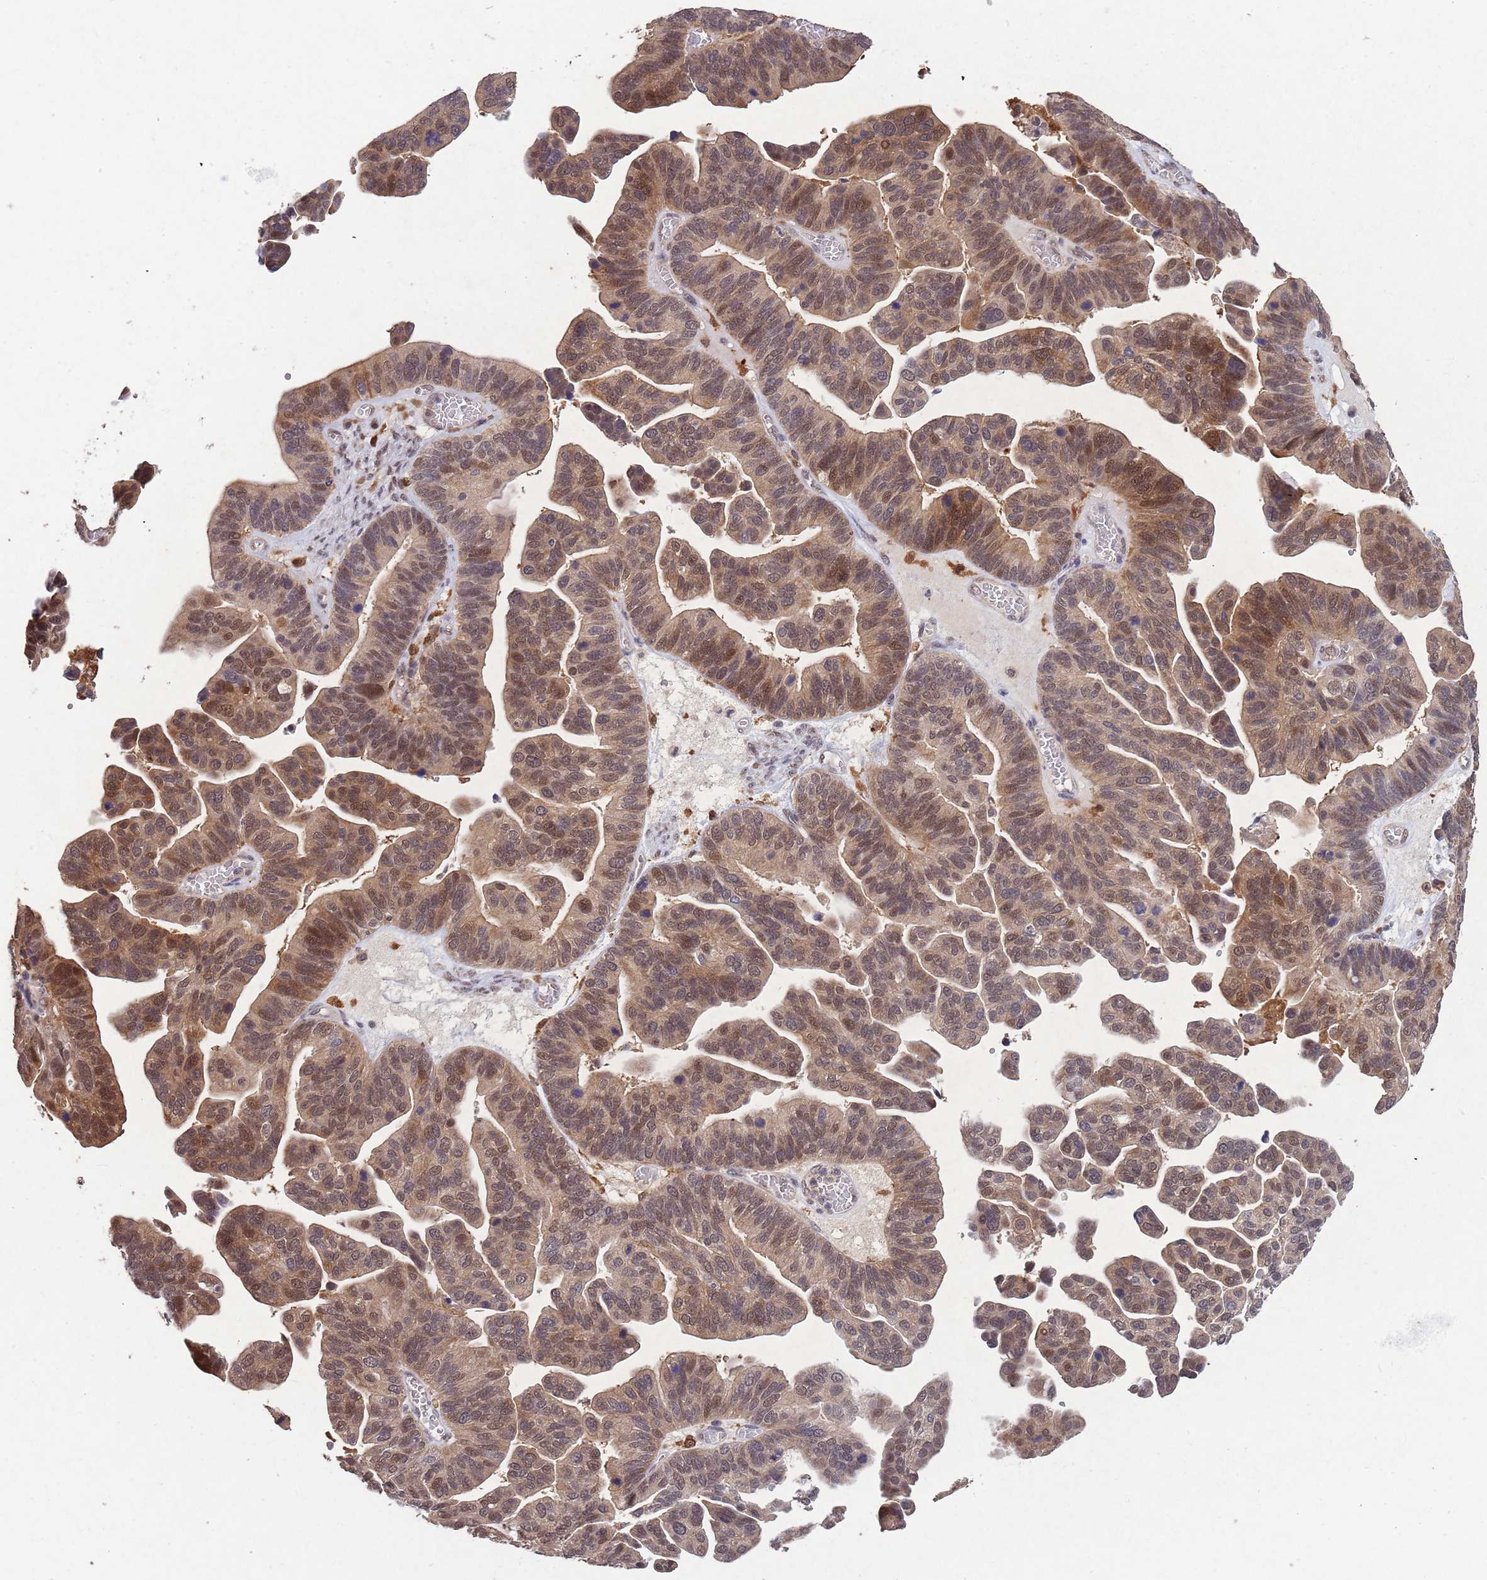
{"staining": {"intensity": "moderate", "quantity": ">75%", "location": "nuclear"}, "tissue": "ovarian cancer", "cell_type": "Tumor cells", "image_type": "cancer", "snomed": [{"axis": "morphology", "description": "Cystadenocarcinoma, serous, NOS"}, {"axis": "topography", "description": "Ovary"}], "caption": "Tumor cells display medium levels of moderate nuclear staining in about >75% of cells in ovarian cancer (serous cystadenocarcinoma).", "gene": "ZNF639", "patient": {"sex": "female", "age": 56}}